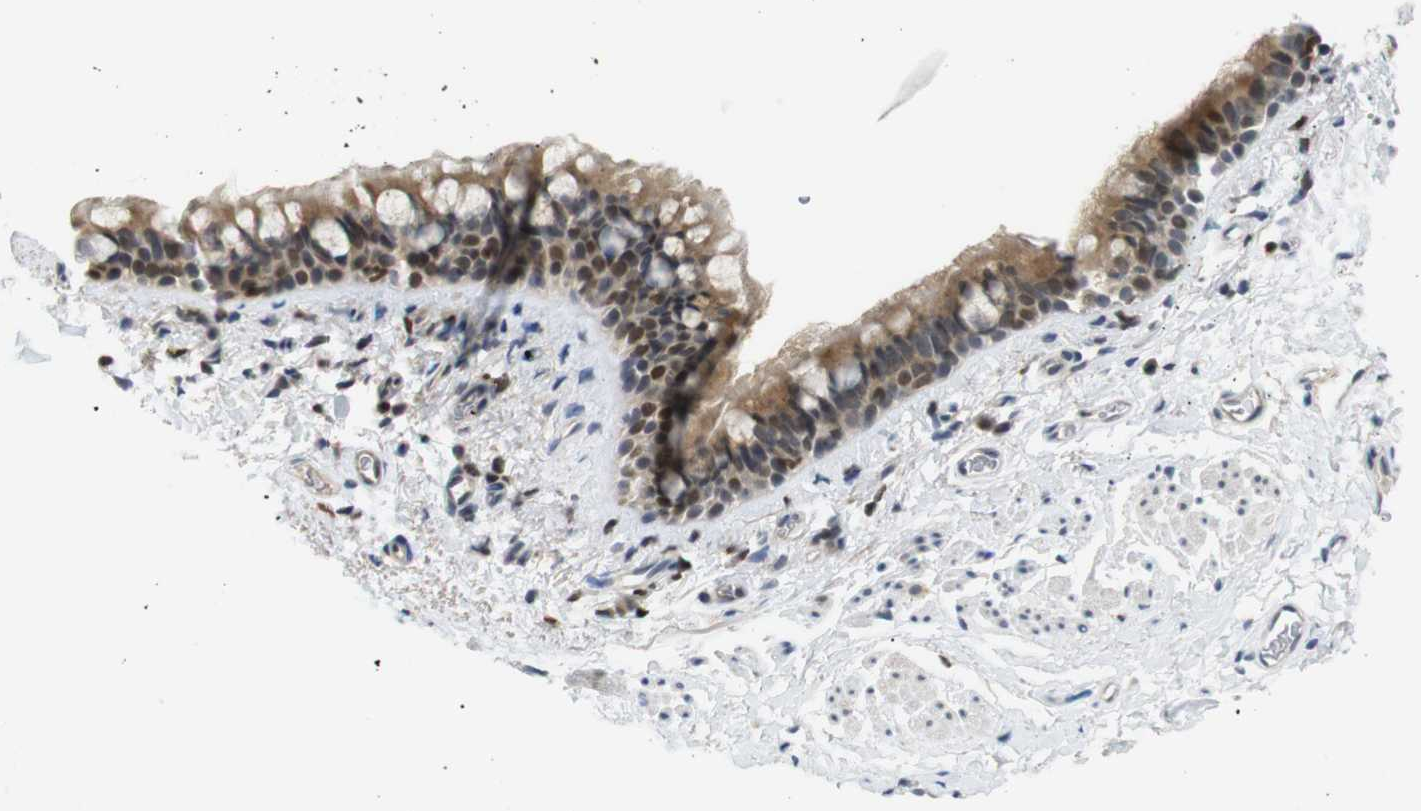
{"staining": {"intensity": "moderate", "quantity": ">75%", "location": "cytoplasmic/membranous,nuclear"}, "tissue": "bronchus", "cell_type": "Respiratory epithelial cells", "image_type": "normal", "snomed": [{"axis": "morphology", "description": "Normal tissue, NOS"}, {"axis": "morphology", "description": "Malignant melanoma, Metastatic site"}, {"axis": "topography", "description": "Bronchus"}, {"axis": "topography", "description": "Lung"}], "caption": "Protein analysis of normal bronchus shows moderate cytoplasmic/membranous,nuclear staining in about >75% of respiratory epithelial cells.", "gene": "MBD1", "patient": {"sex": "male", "age": 64}}